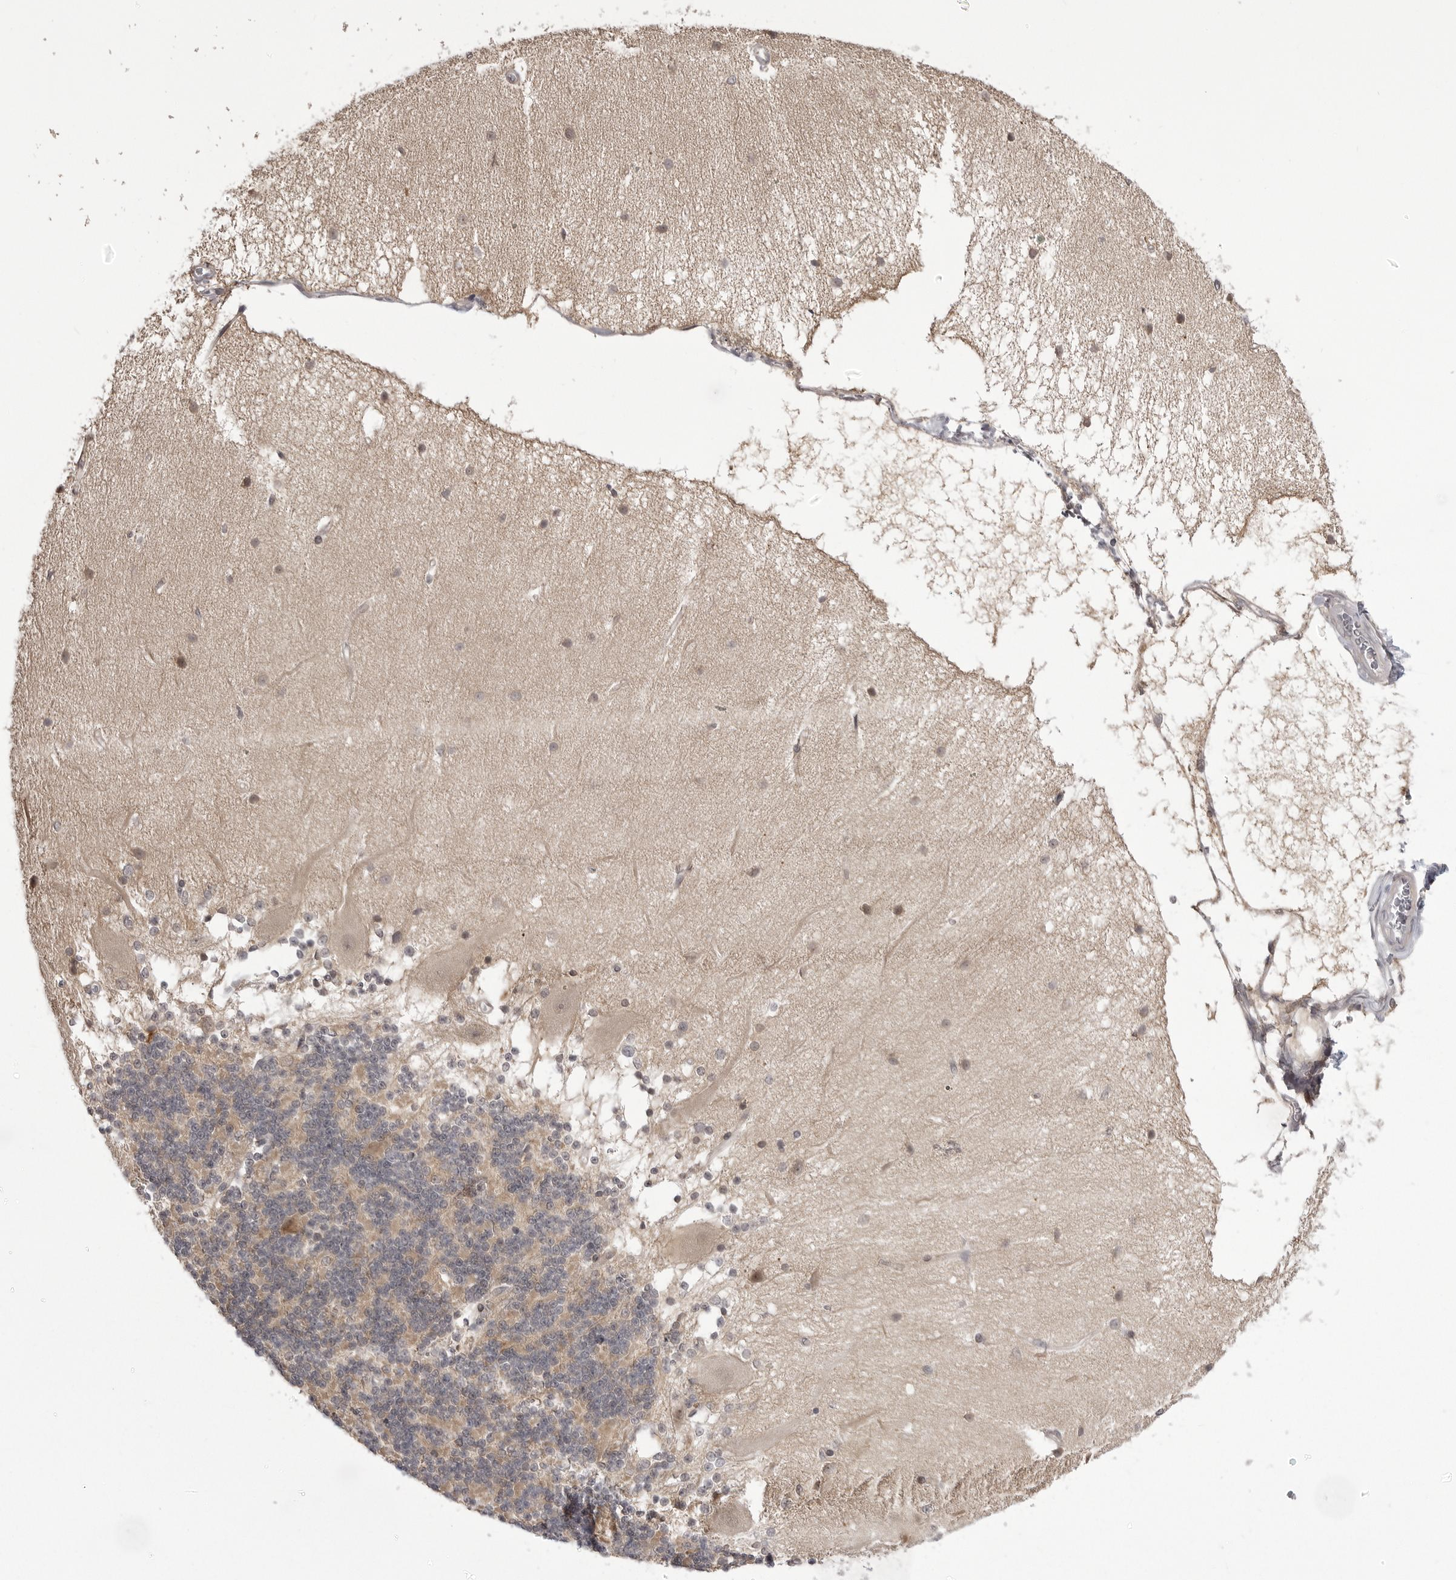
{"staining": {"intensity": "weak", "quantity": "<25%", "location": "cytoplasmic/membranous"}, "tissue": "cerebellum", "cell_type": "Cells in granular layer", "image_type": "normal", "snomed": [{"axis": "morphology", "description": "Normal tissue, NOS"}, {"axis": "topography", "description": "Cerebellum"}], "caption": "Immunohistochemistry image of unremarkable cerebellum: human cerebellum stained with DAB exhibits no significant protein positivity in cells in granular layer.", "gene": "PTK2B", "patient": {"sex": "female", "age": 54}}